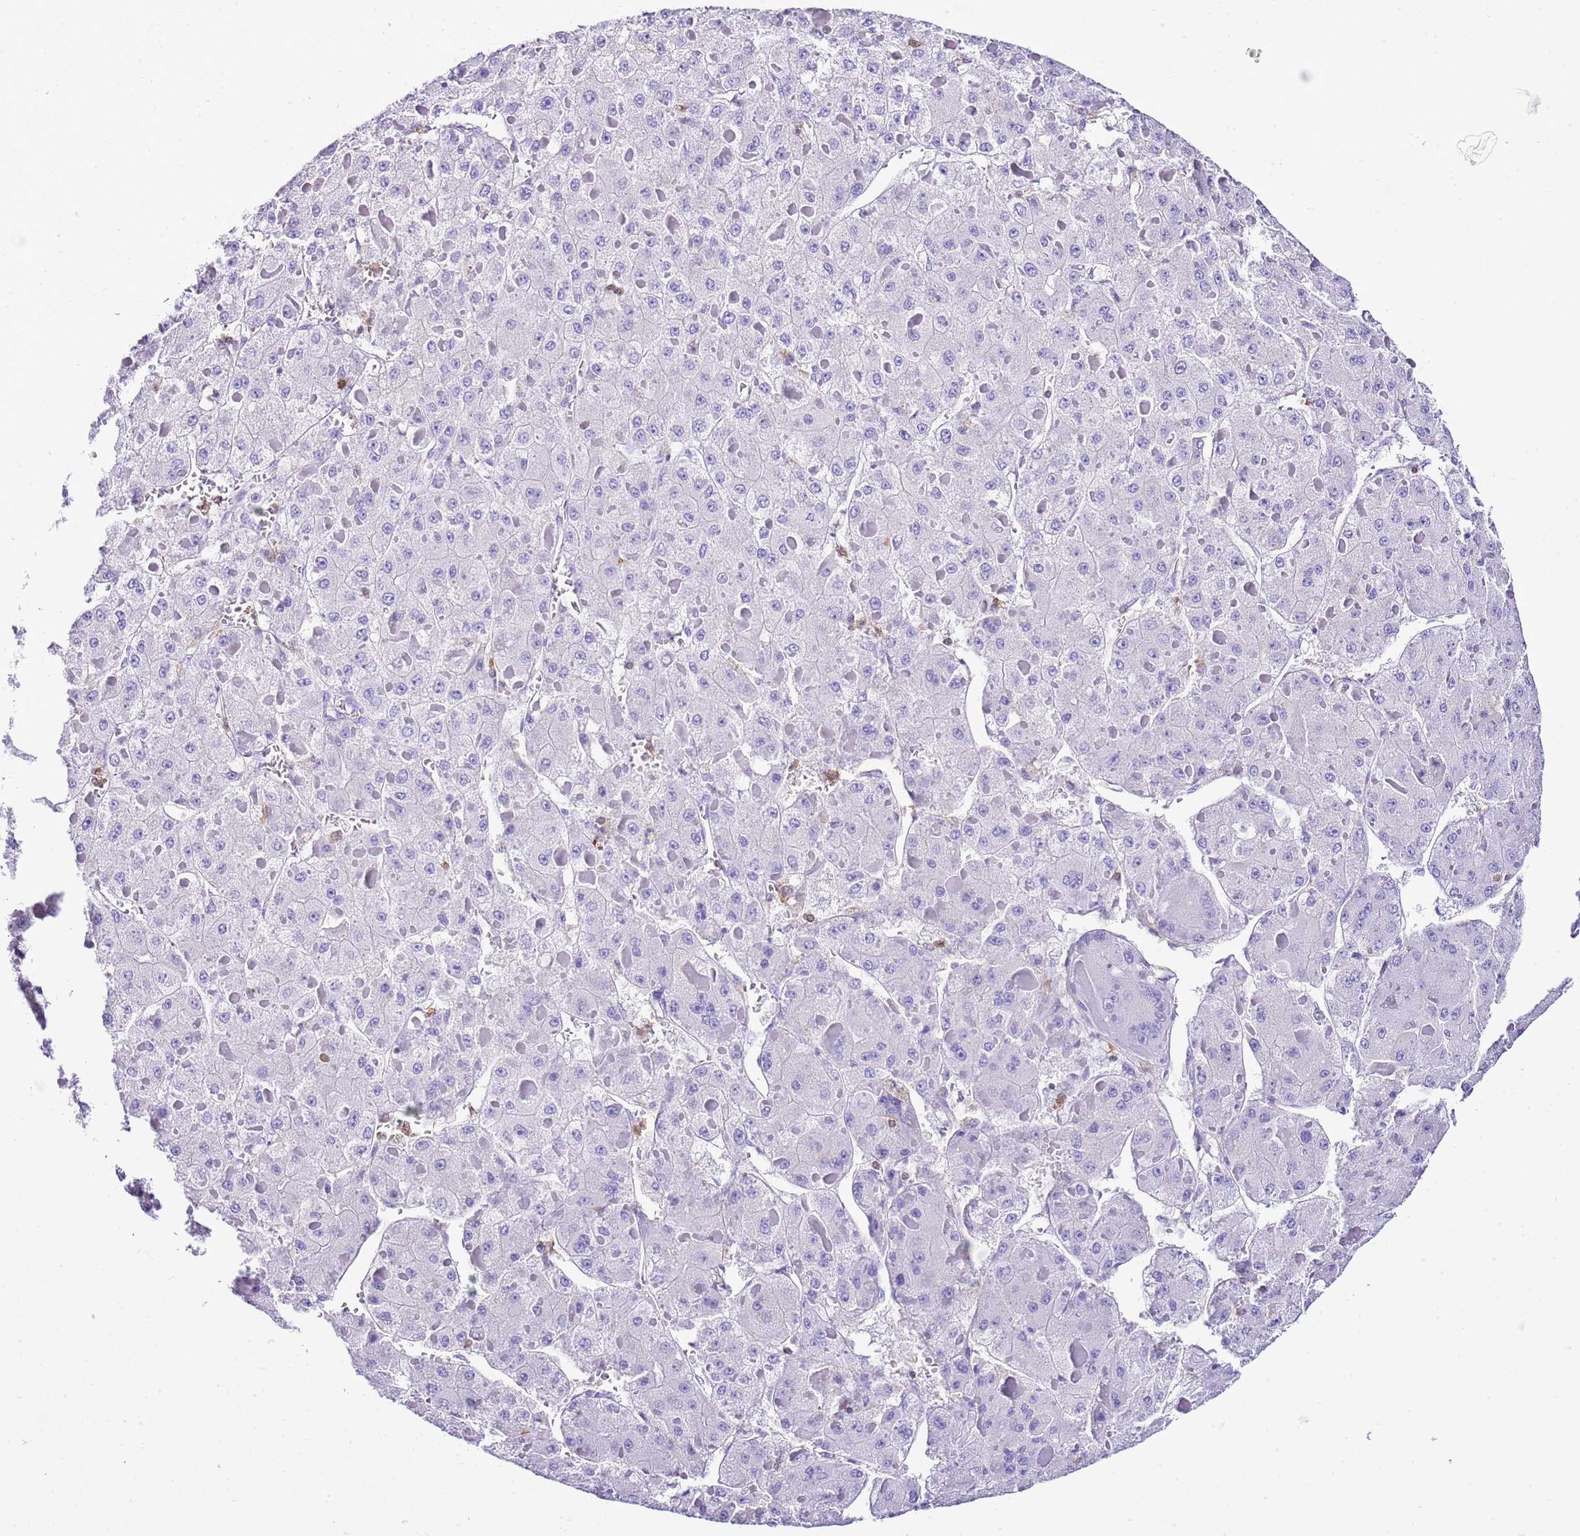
{"staining": {"intensity": "negative", "quantity": "none", "location": "none"}, "tissue": "liver cancer", "cell_type": "Tumor cells", "image_type": "cancer", "snomed": [{"axis": "morphology", "description": "Carcinoma, Hepatocellular, NOS"}, {"axis": "topography", "description": "Liver"}], "caption": "Tumor cells show no significant staining in liver cancer. The staining was performed using DAB (3,3'-diaminobenzidine) to visualize the protein expression in brown, while the nuclei were stained in blue with hematoxylin (Magnification: 20x).", "gene": "CNN2", "patient": {"sex": "female", "age": 73}}